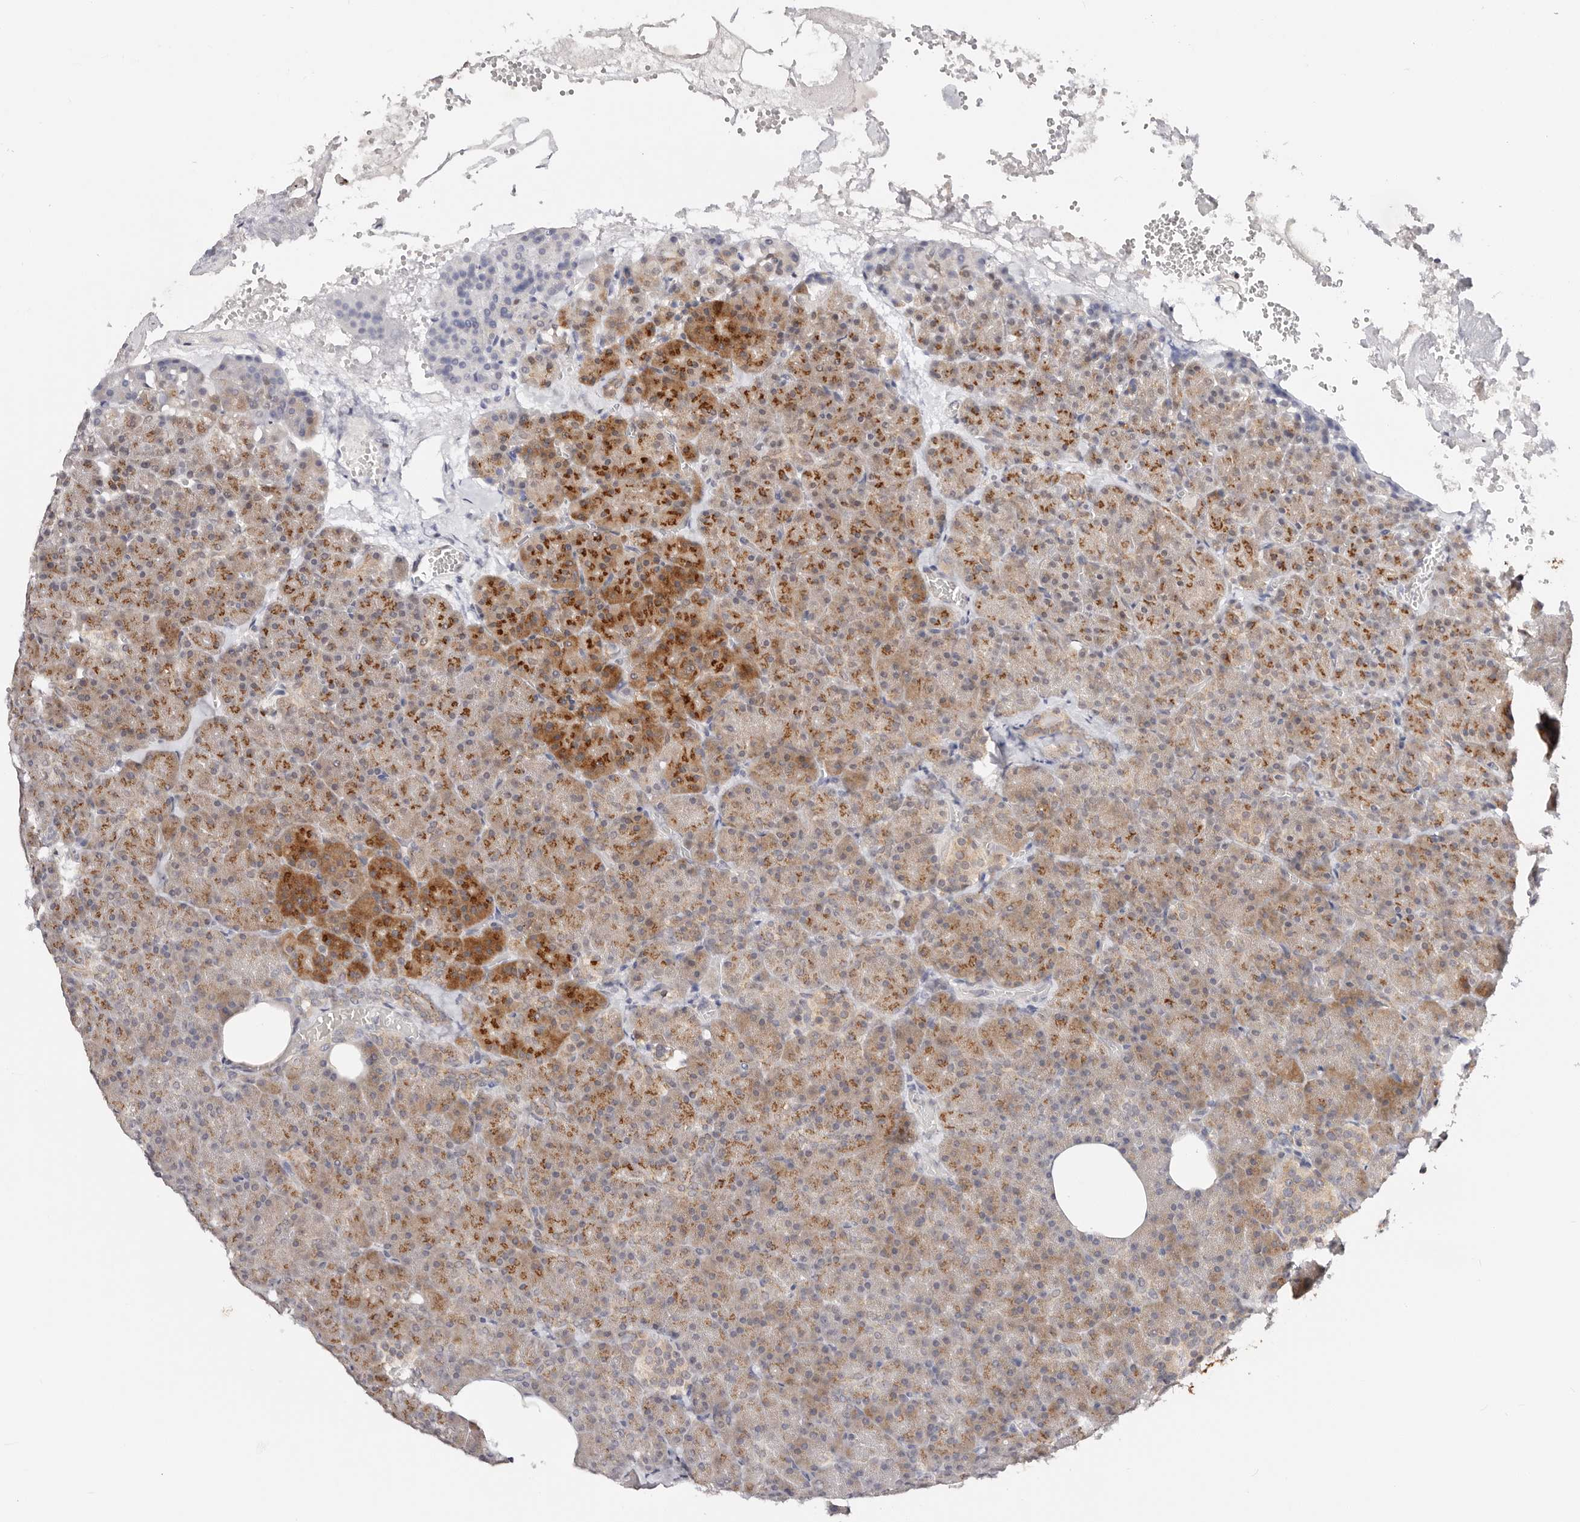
{"staining": {"intensity": "moderate", "quantity": ">75%", "location": "cytoplasmic/membranous"}, "tissue": "pancreas", "cell_type": "Exocrine glandular cells", "image_type": "normal", "snomed": [{"axis": "morphology", "description": "Normal tissue, NOS"}, {"axis": "morphology", "description": "Carcinoid, malignant, NOS"}, {"axis": "topography", "description": "Pancreas"}], "caption": "Protein staining by immunohistochemistry (IHC) exhibits moderate cytoplasmic/membranous expression in about >75% of exocrine glandular cells in benign pancreas. (DAB (3,3'-diaminobenzidine) IHC with brightfield microscopy, high magnification).", "gene": "VIPAS39", "patient": {"sex": "female", "age": 35}}